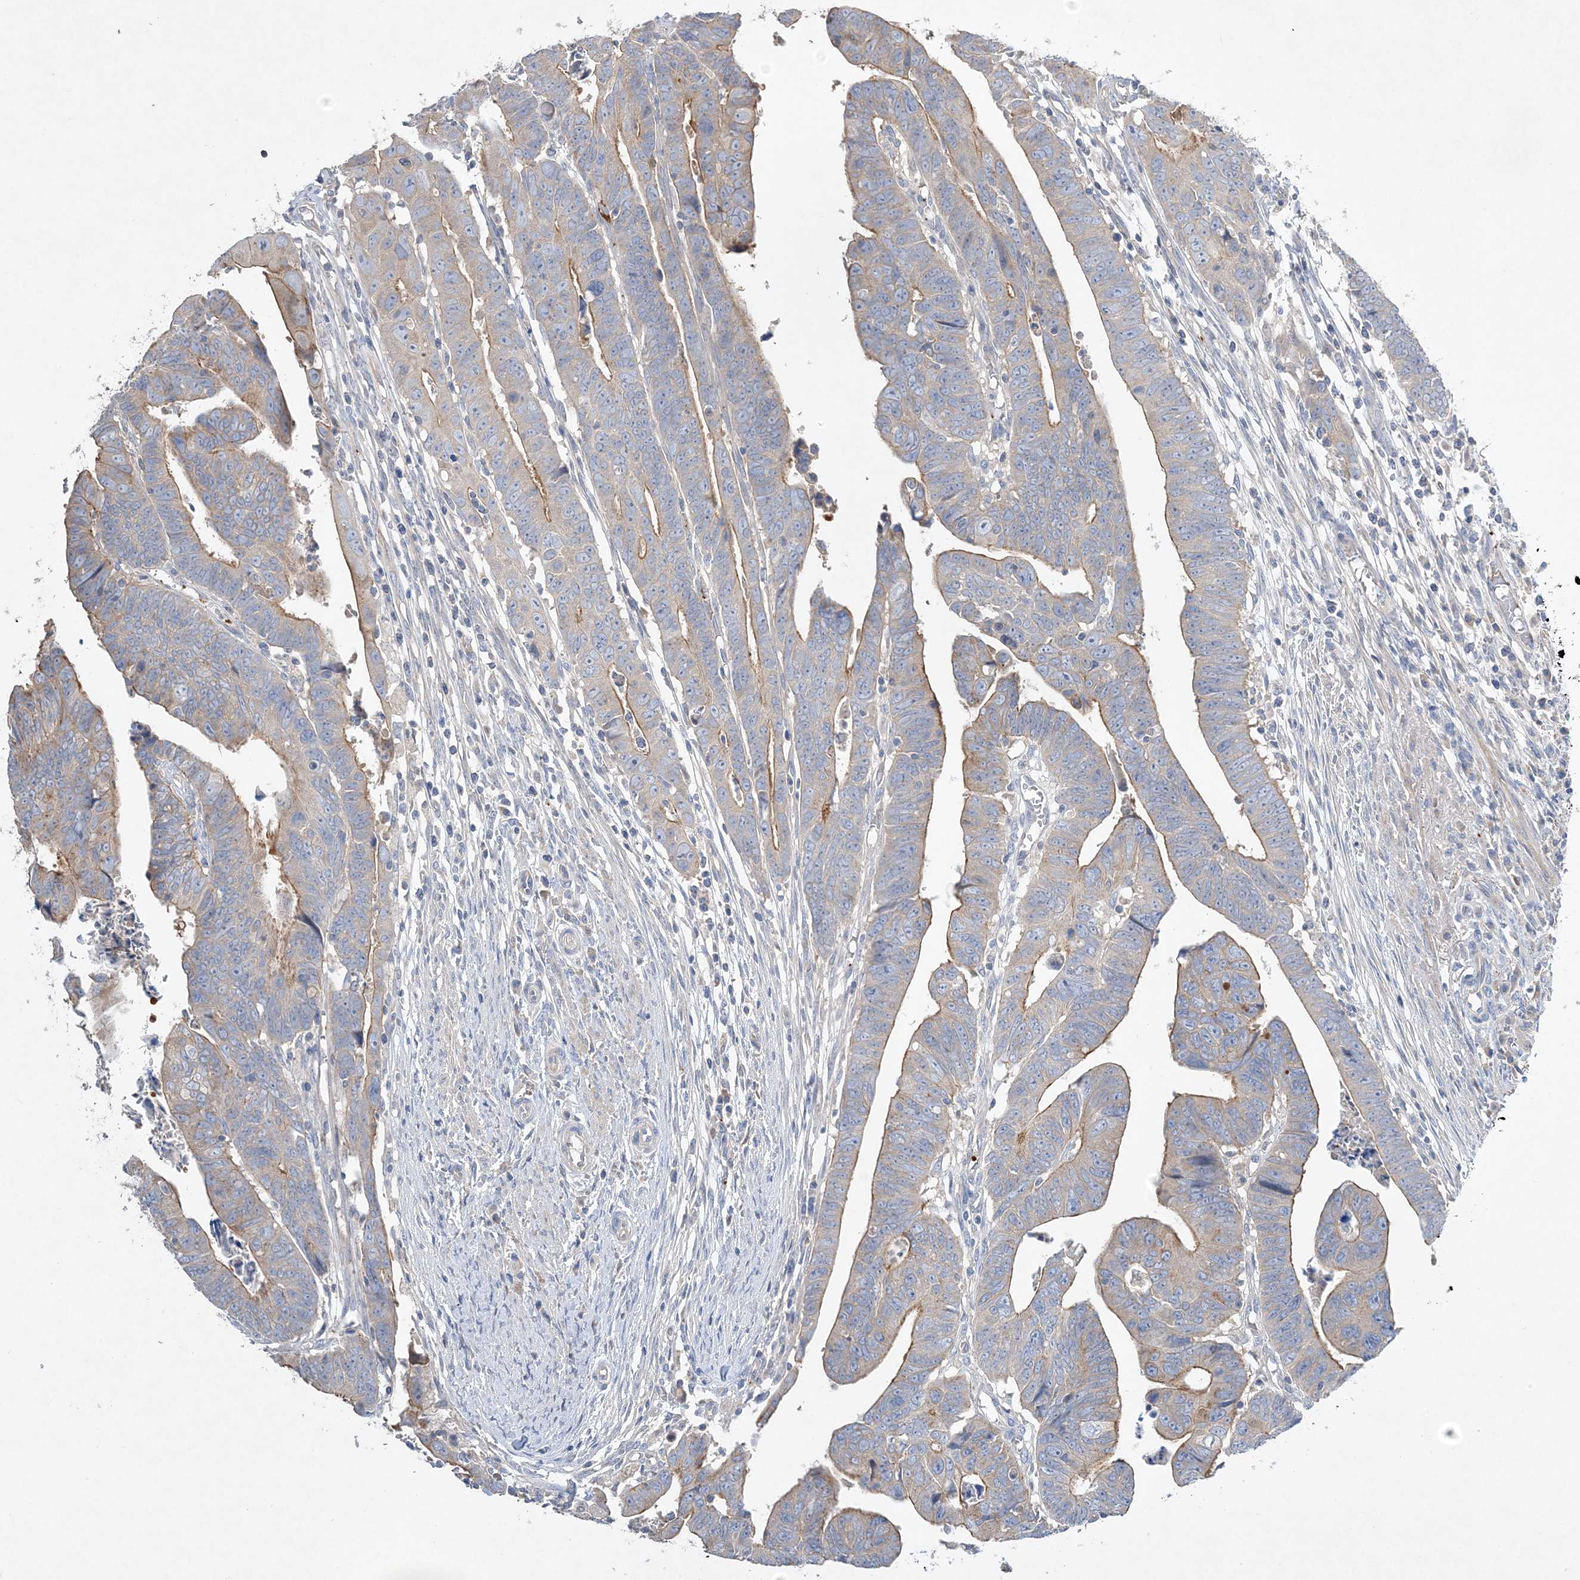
{"staining": {"intensity": "moderate", "quantity": "25%-75%", "location": "cytoplasmic/membranous"}, "tissue": "colorectal cancer", "cell_type": "Tumor cells", "image_type": "cancer", "snomed": [{"axis": "morphology", "description": "Adenocarcinoma, NOS"}, {"axis": "topography", "description": "Rectum"}], "caption": "Colorectal cancer (adenocarcinoma) was stained to show a protein in brown. There is medium levels of moderate cytoplasmic/membranous staining in about 25%-75% of tumor cells.", "gene": "ADCK2", "patient": {"sex": "female", "age": 65}}